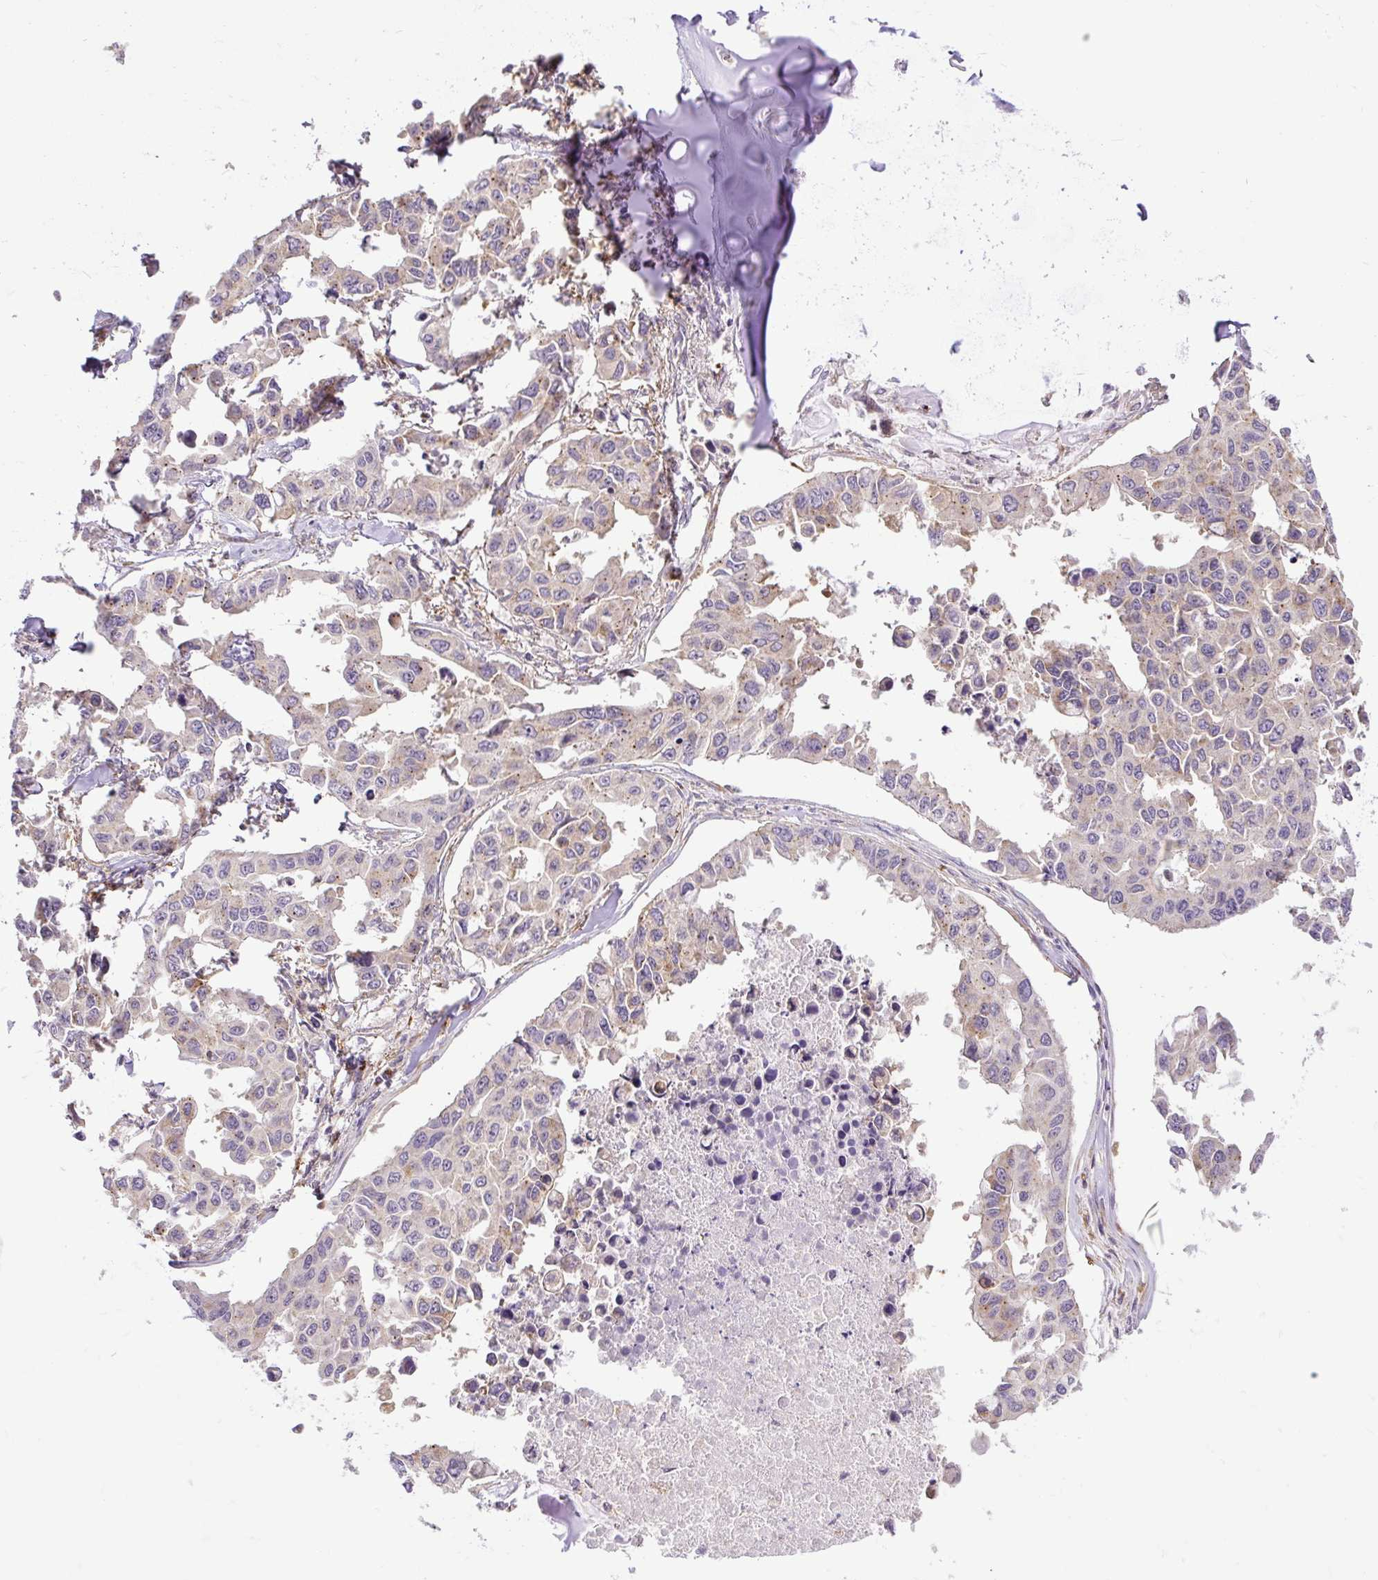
{"staining": {"intensity": "moderate", "quantity": "<25%", "location": "cytoplasmic/membranous"}, "tissue": "lung cancer", "cell_type": "Tumor cells", "image_type": "cancer", "snomed": [{"axis": "morphology", "description": "Adenocarcinoma, NOS"}, {"axis": "topography", "description": "Lung"}], "caption": "DAB (3,3'-diaminobenzidine) immunohistochemical staining of human lung cancer demonstrates moderate cytoplasmic/membranous protein expression in about <25% of tumor cells.", "gene": "SMC4", "patient": {"sex": "male", "age": 64}}